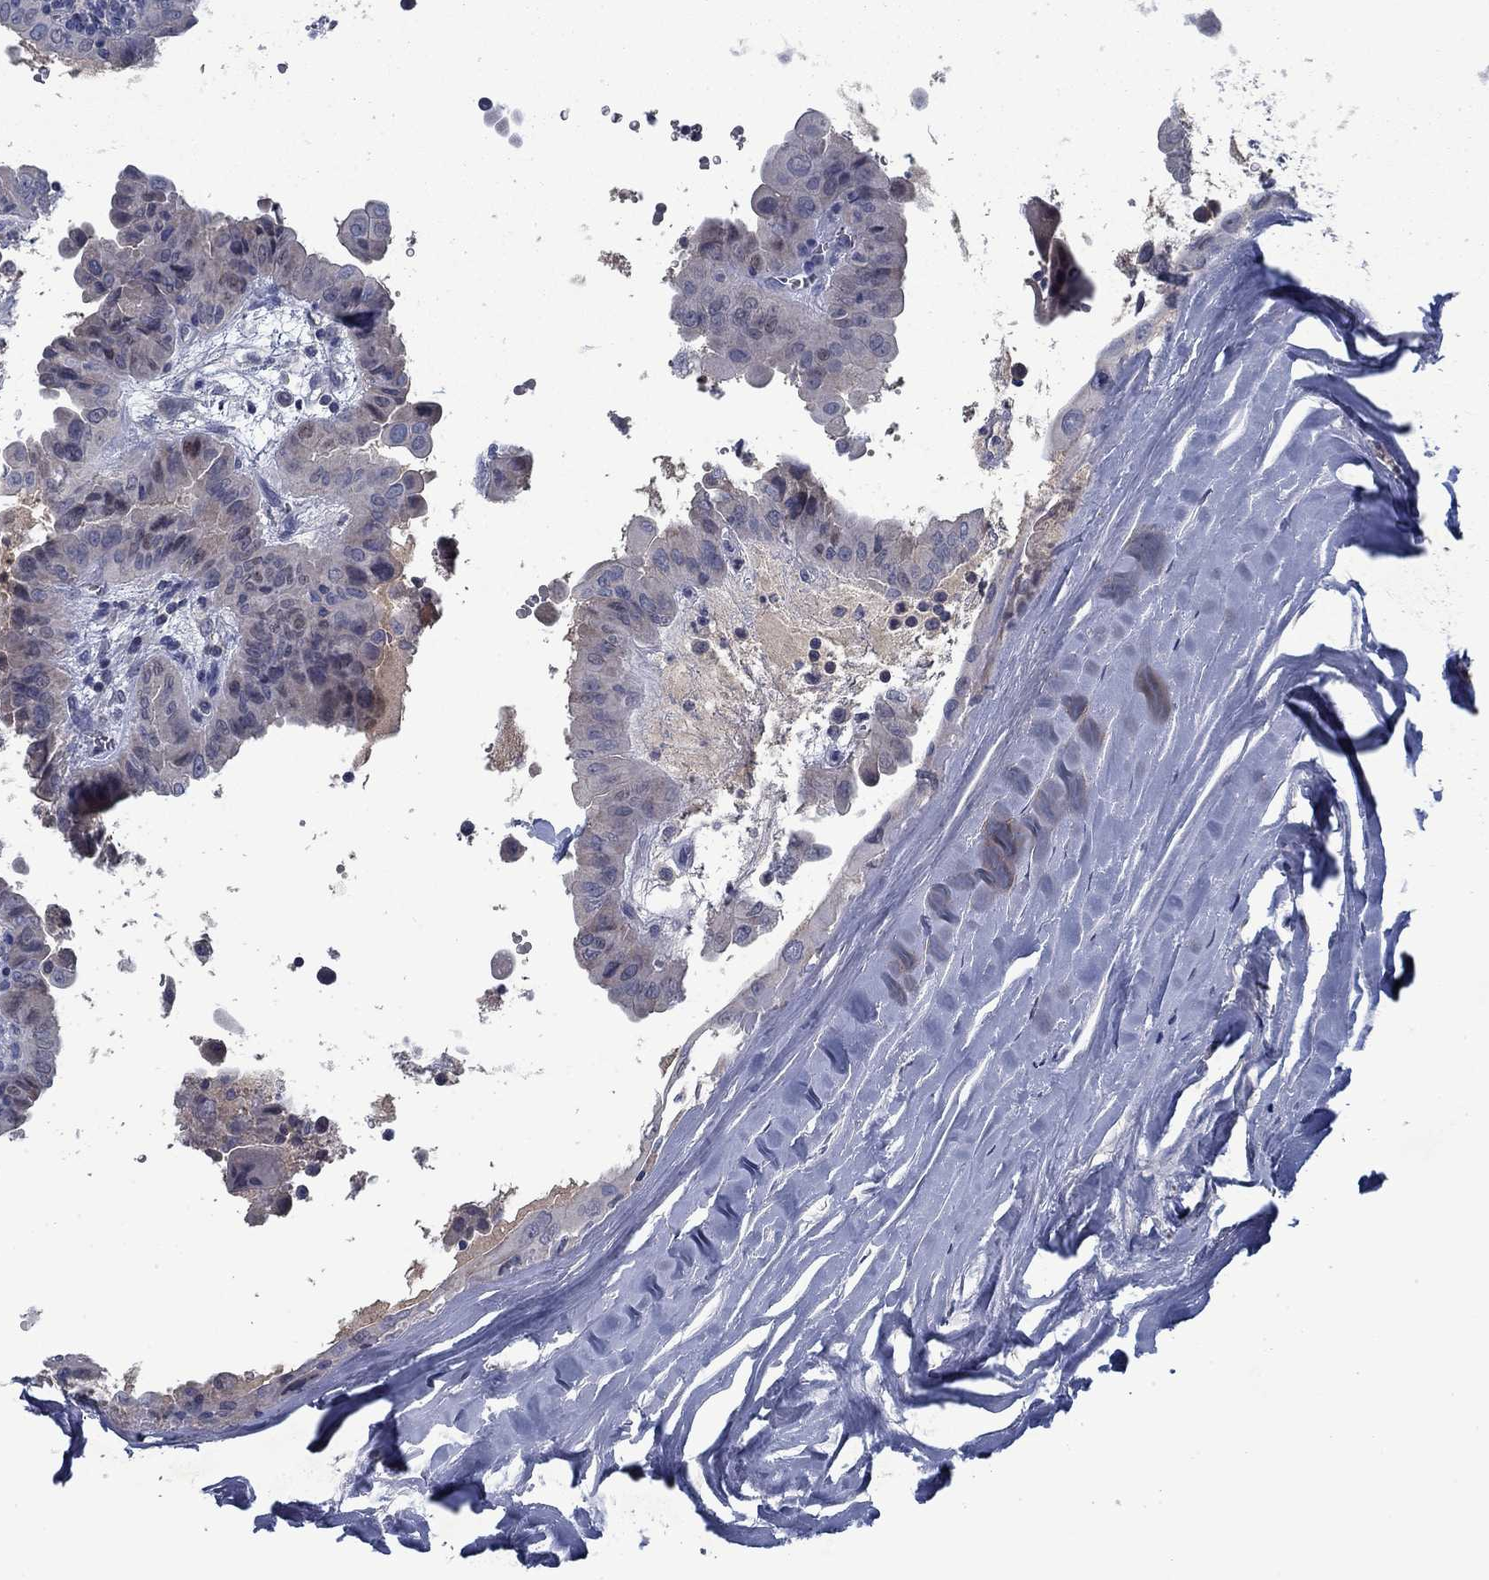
{"staining": {"intensity": "negative", "quantity": "none", "location": "none"}, "tissue": "thyroid cancer", "cell_type": "Tumor cells", "image_type": "cancer", "snomed": [{"axis": "morphology", "description": "Papillary adenocarcinoma, NOS"}, {"axis": "topography", "description": "Thyroid gland"}], "caption": "This micrograph is of papillary adenocarcinoma (thyroid) stained with immunohistochemistry to label a protein in brown with the nuclei are counter-stained blue. There is no staining in tumor cells.", "gene": "PNMA8A", "patient": {"sex": "female", "age": 37}}